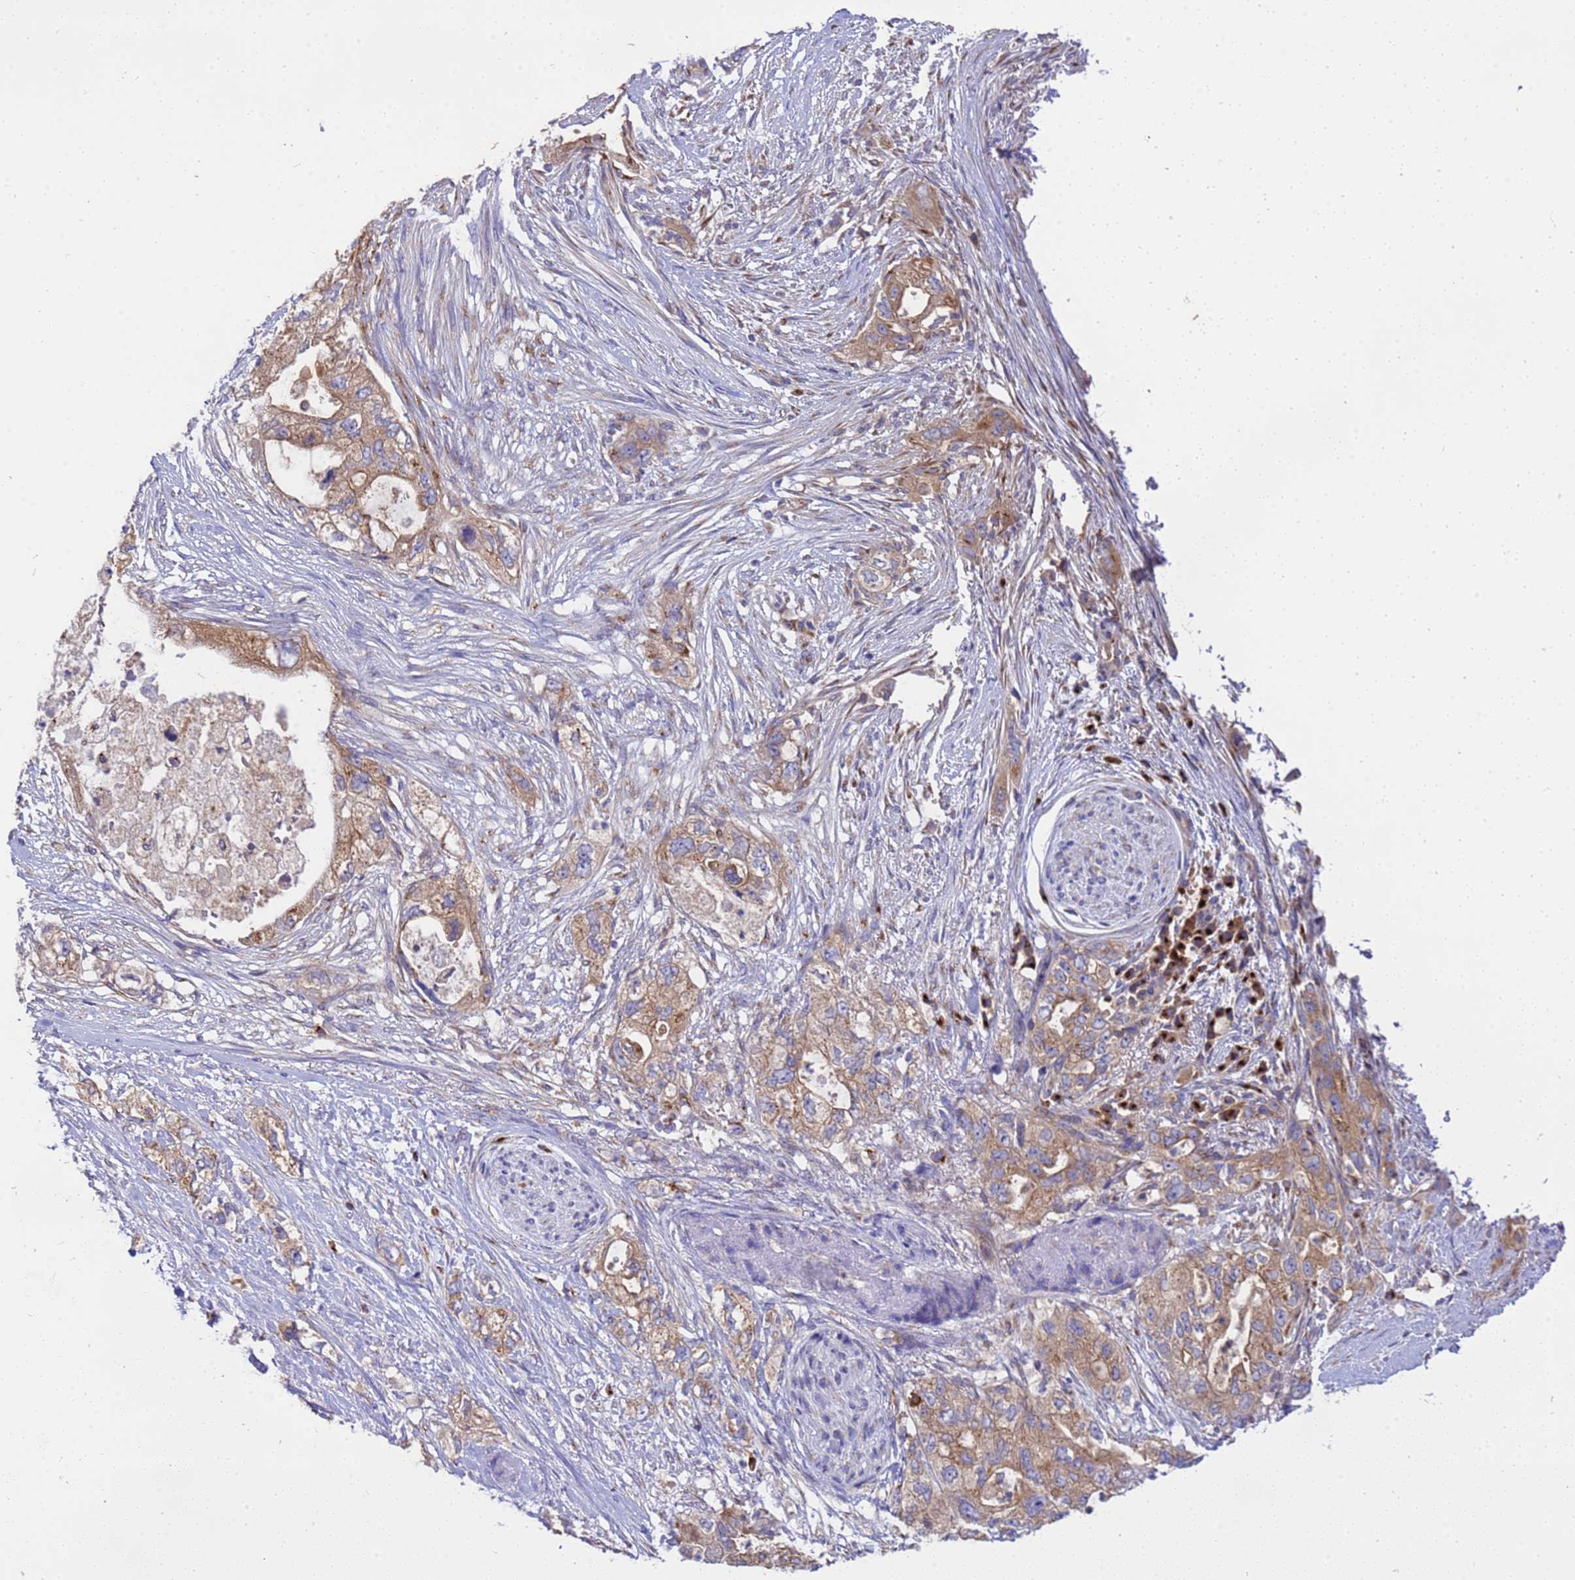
{"staining": {"intensity": "moderate", "quantity": ">75%", "location": "cytoplasmic/membranous"}, "tissue": "pancreatic cancer", "cell_type": "Tumor cells", "image_type": "cancer", "snomed": [{"axis": "morphology", "description": "Adenocarcinoma, NOS"}, {"axis": "topography", "description": "Pancreas"}], "caption": "The micrograph demonstrates a brown stain indicating the presence of a protein in the cytoplasmic/membranous of tumor cells in pancreatic cancer (adenocarcinoma). (Brightfield microscopy of DAB IHC at high magnification).", "gene": "ANAPC1", "patient": {"sex": "female", "age": 73}}